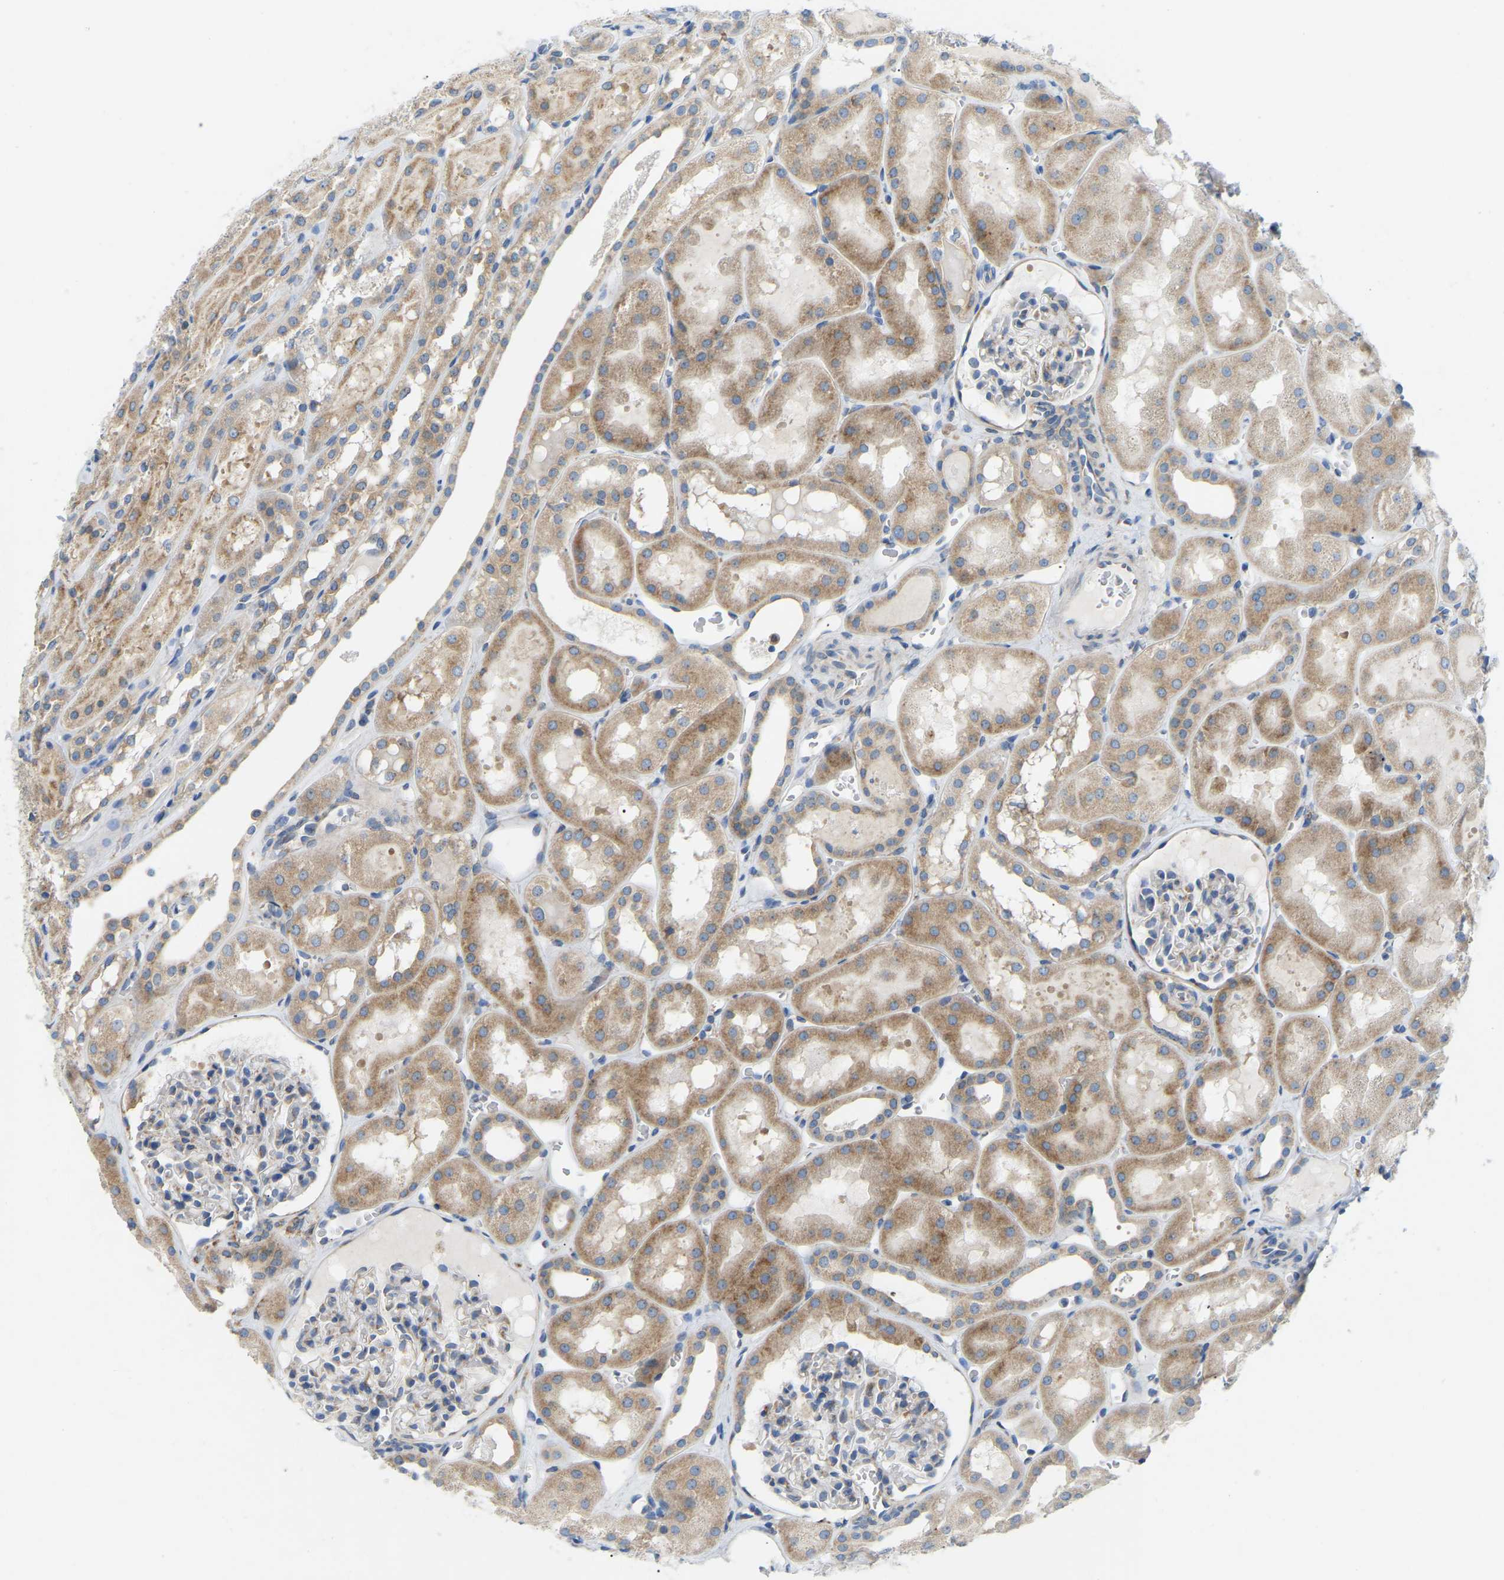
{"staining": {"intensity": "moderate", "quantity": ">75%", "location": "cytoplasmic/membranous"}, "tissue": "kidney", "cell_type": "Cells in glomeruli", "image_type": "normal", "snomed": [{"axis": "morphology", "description": "Normal tissue, NOS"}, {"axis": "topography", "description": "Kidney"}, {"axis": "topography", "description": "Urinary bladder"}], "caption": "Protein analysis of unremarkable kidney shows moderate cytoplasmic/membranous staining in approximately >75% of cells in glomeruli.", "gene": "SND1", "patient": {"sex": "male", "age": 16}}